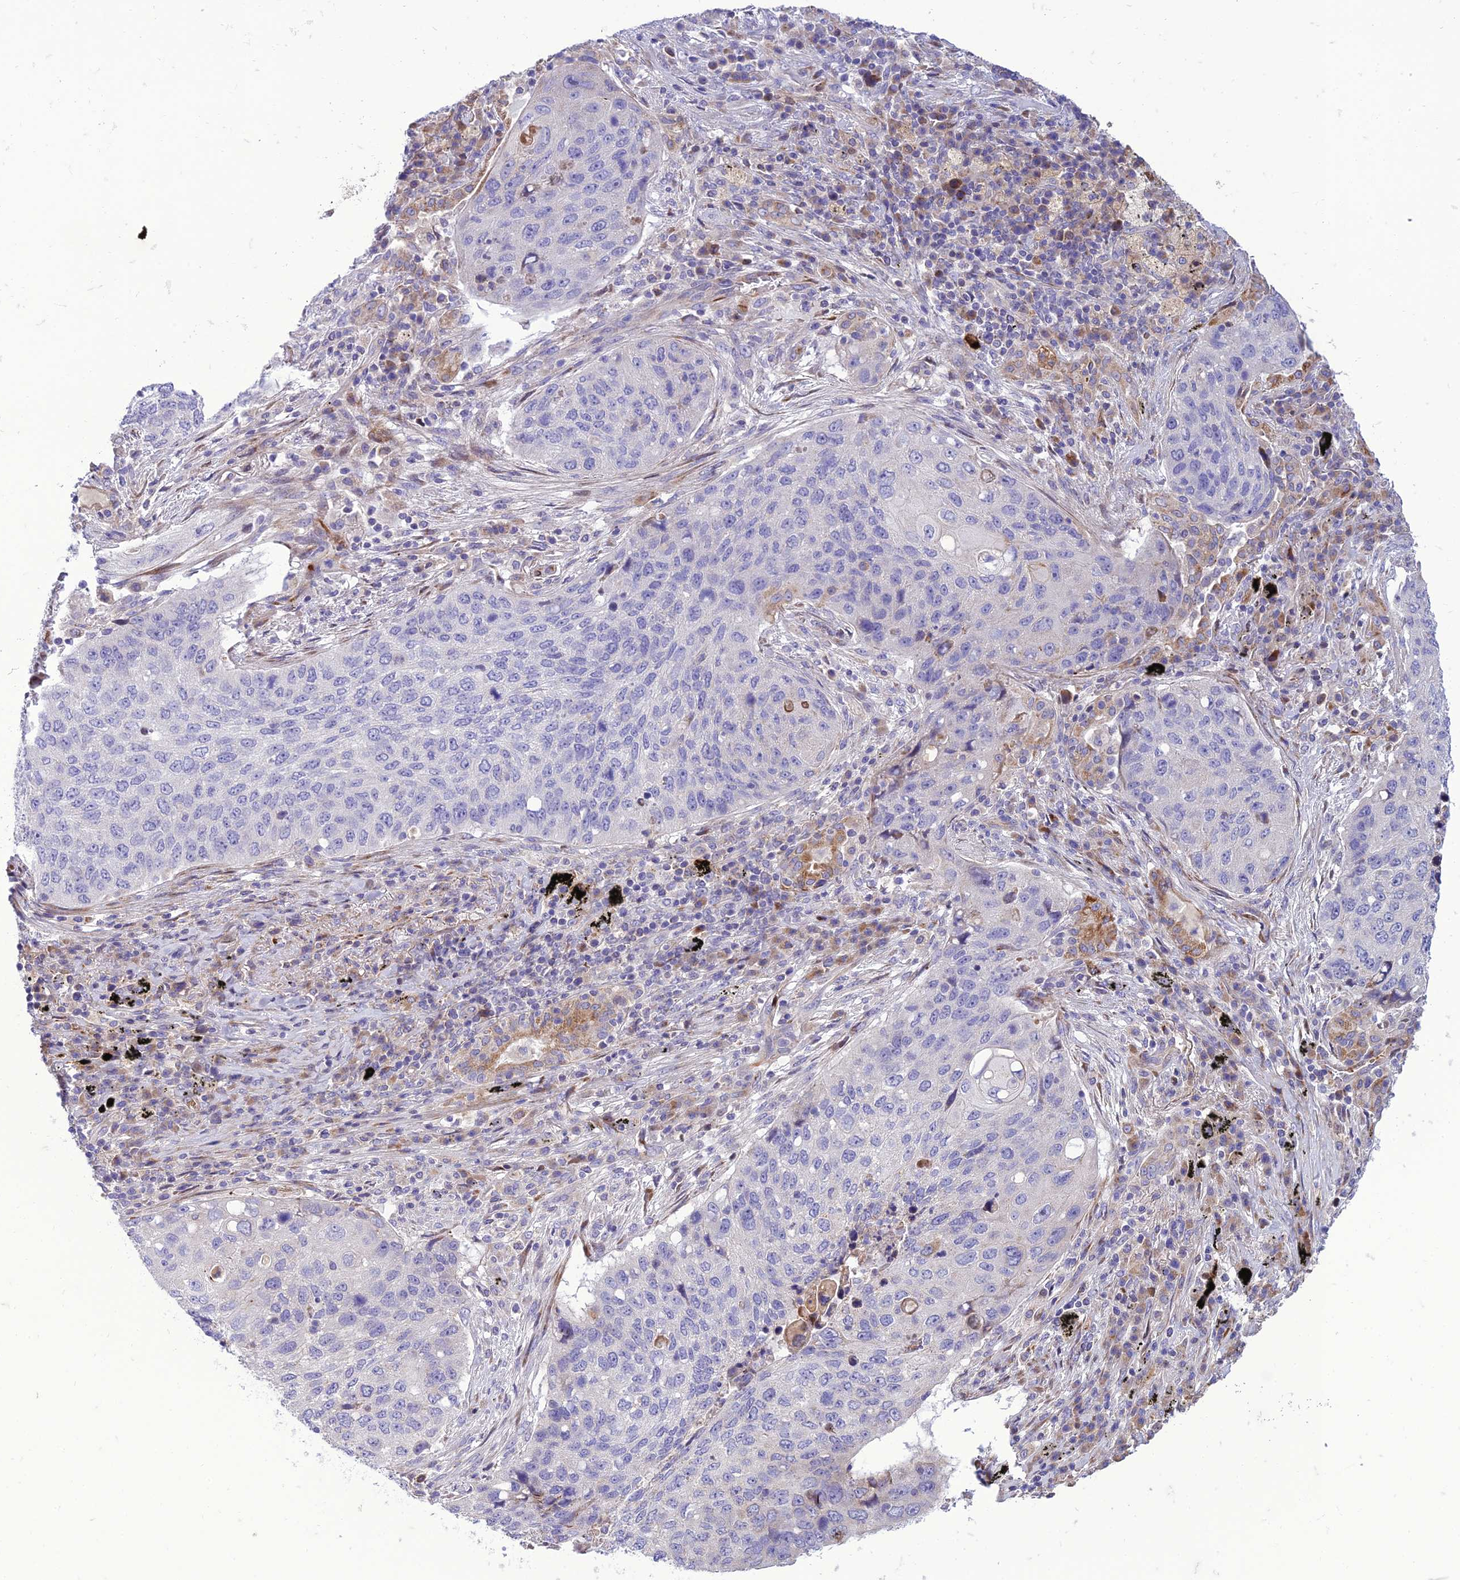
{"staining": {"intensity": "negative", "quantity": "none", "location": "none"}, "tissue": "lung cancer", "cell_type": "Tumor cells", "image_type": "cancer", "snomed": [{"axis": "morphology", "description": "Squamous cell carcinoma, NOS"}, {"axis": "topography", "description": "Lung"}], "caption": "Histopathology image shows no significant protein staining in tumor cells of squamous cell carcinoma (lung).", "gene": "SEL1L3", "patient": {"sex": "female", "age": 63}}